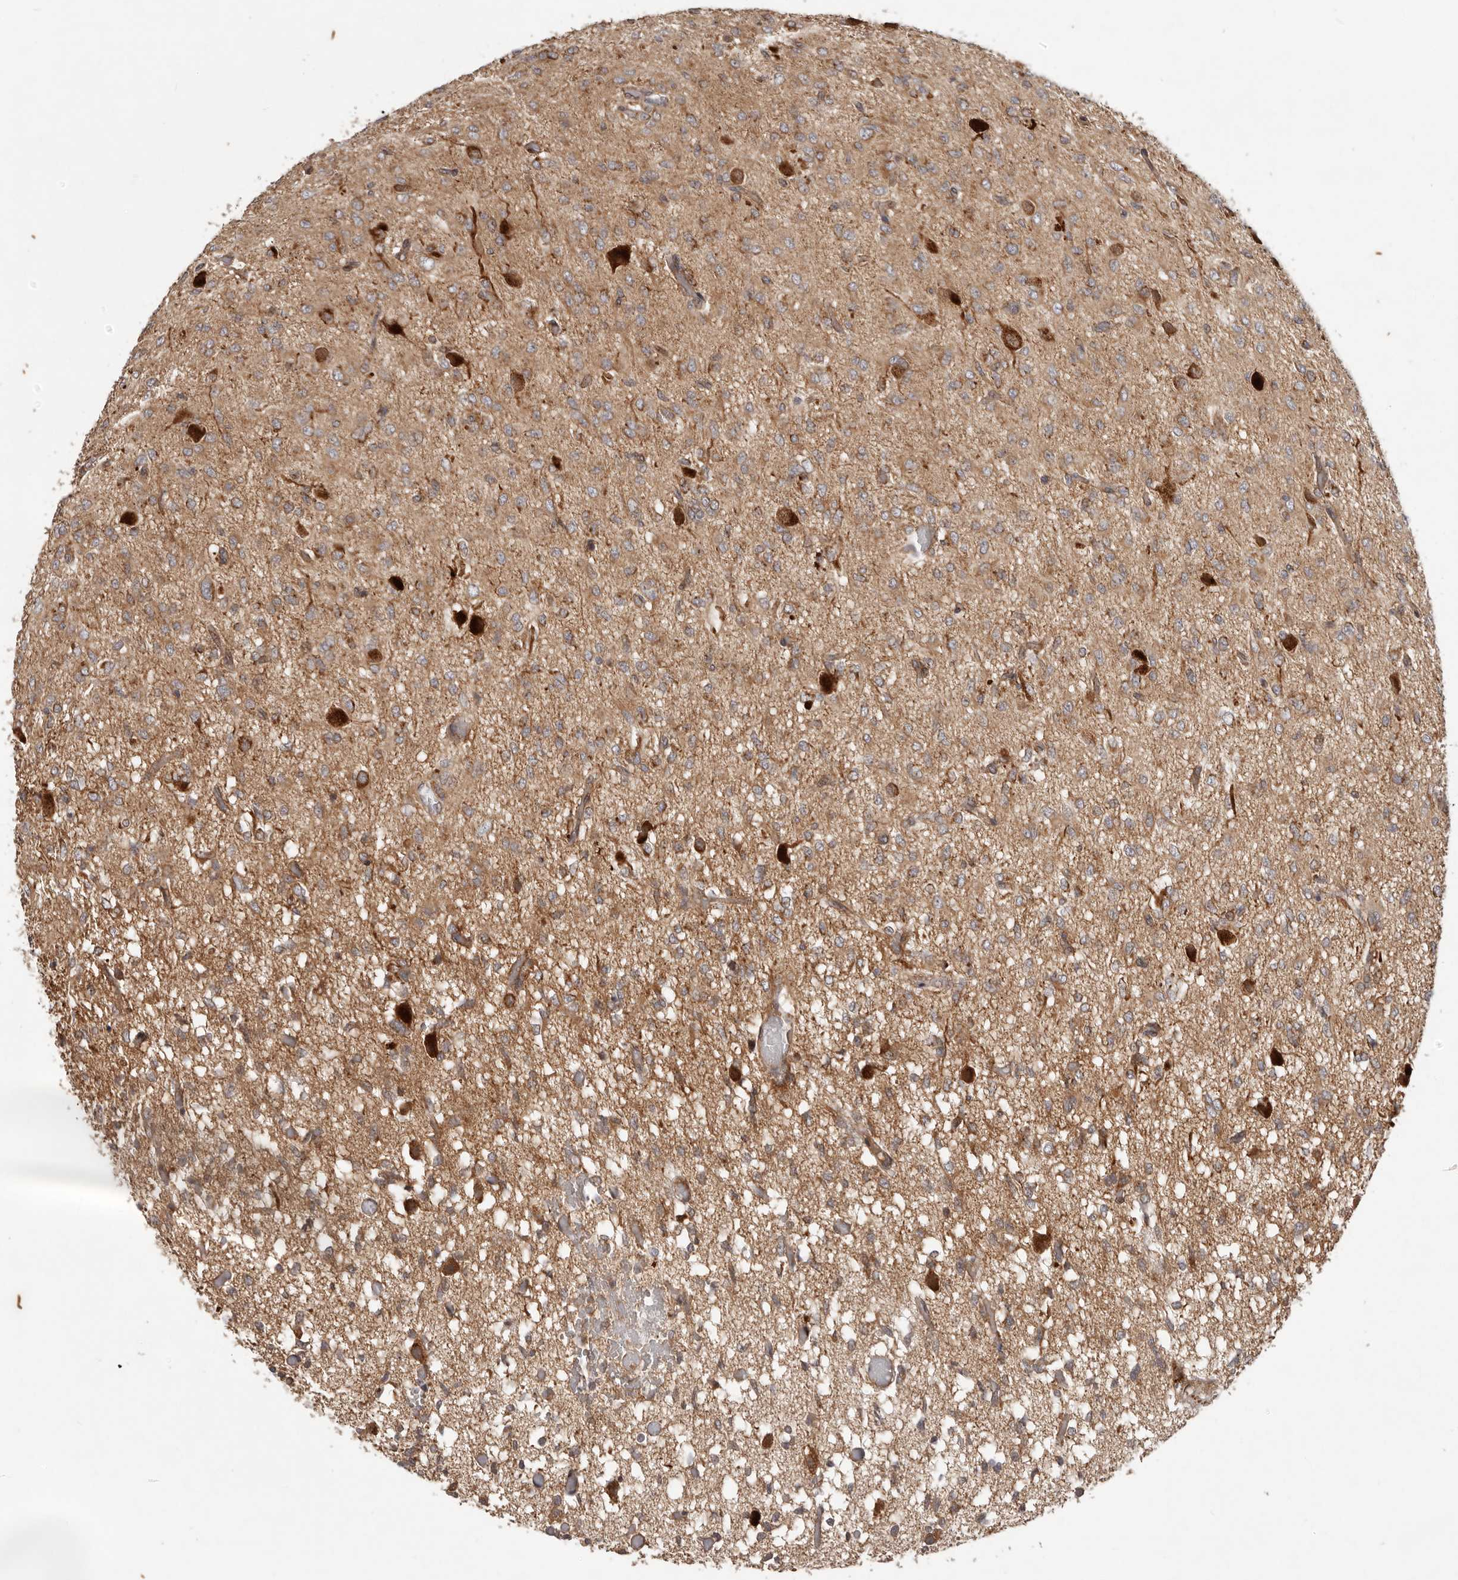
{"staining": {"intensity": "moderate", "quantity": ">75%", "location": "cytoplasmic/membranous"}, "tissue": "glioma", "cell_type": "Tumor cells", "image_type": "cancer", "snomed": [{"axis": "morphology", "description": "Glioma, malignant, High grade"}, {"axis": "topography", "description": "Brain"}], "caption": "Malignant glioma (high-grade) was stained to show a protein in brown. There is medium levels of moderate cytoplasmic/membranous staining in approximately >75% of tumor cells.", "gene": "MRPS10", "patient": {"sex": "female", "age": 59}}